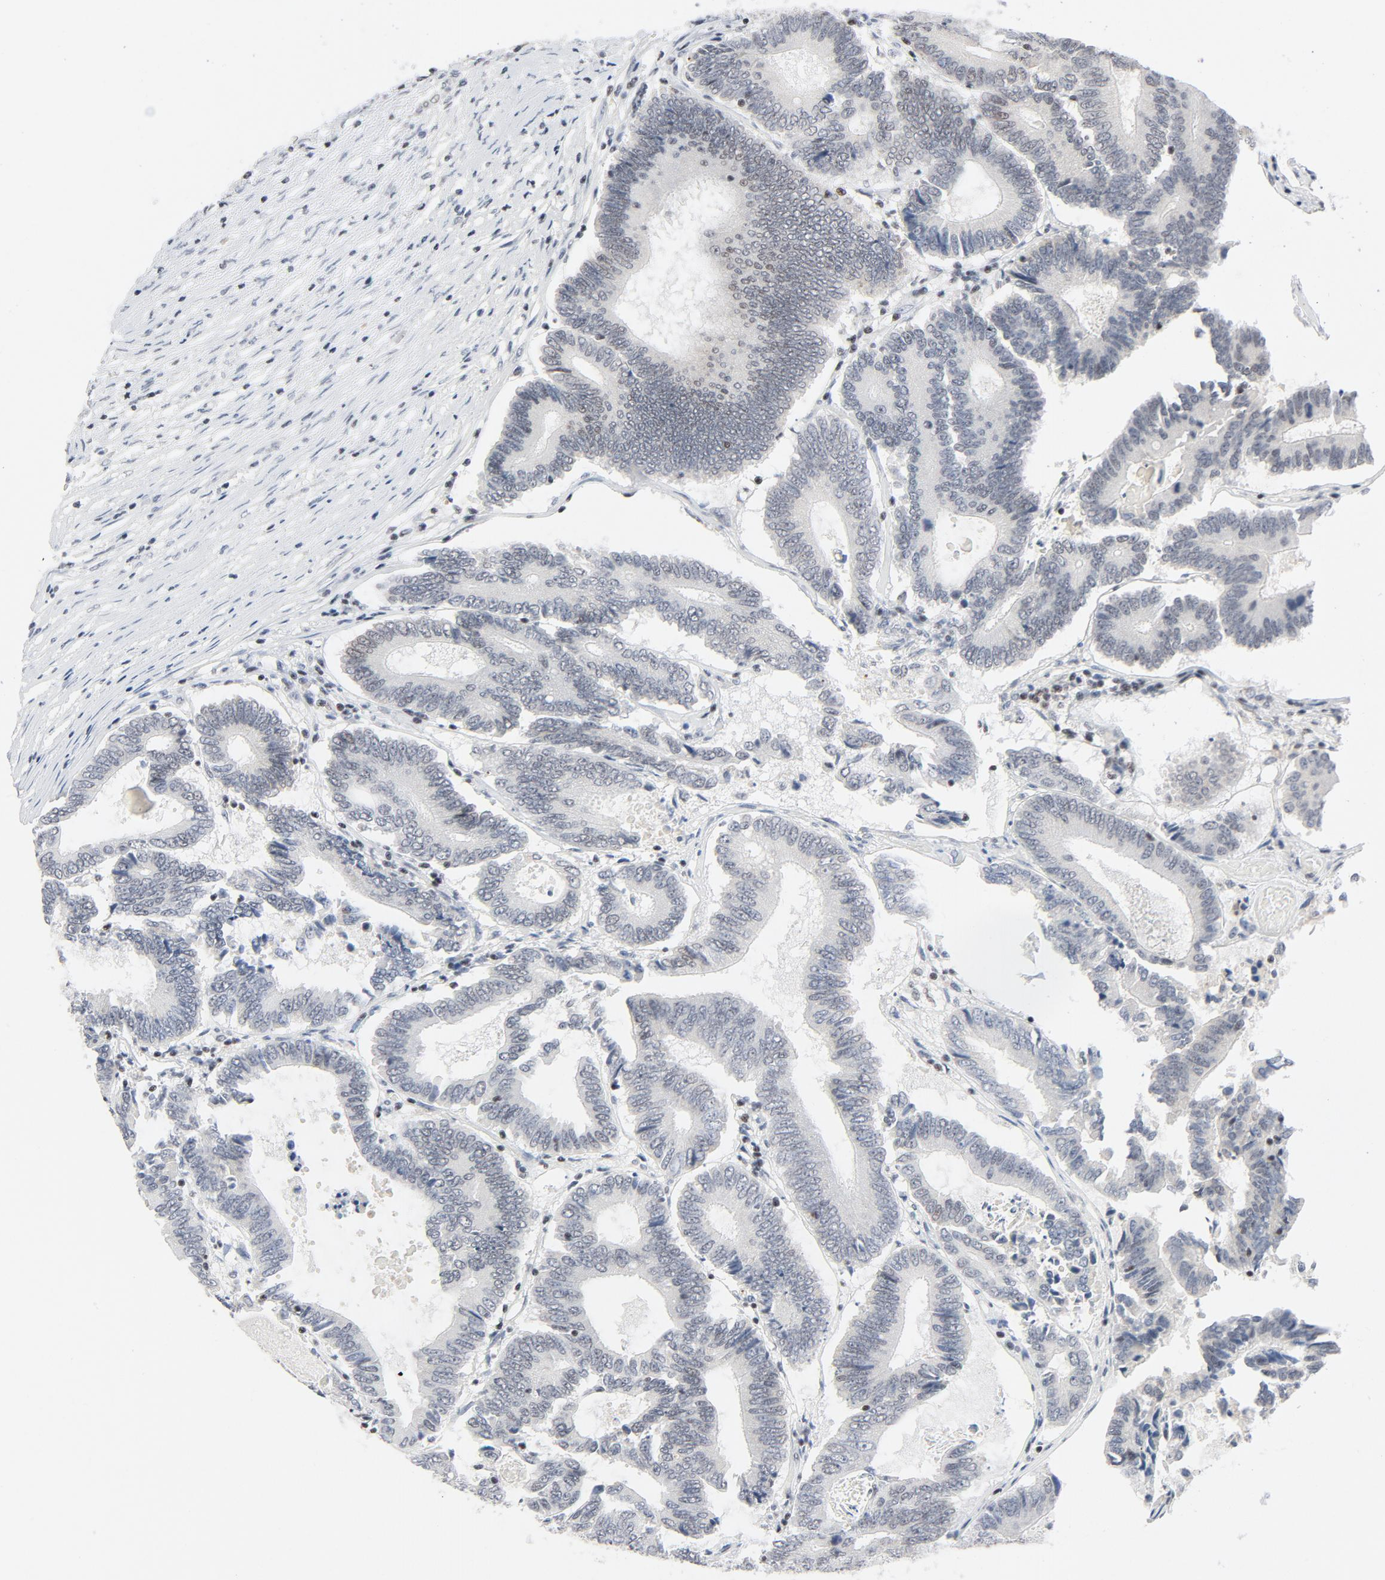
{"staining": {"intensity": "weak", "quantity": "<25%", "location": "nuclear"}, "tissue": "colorectal cancer", "cell_type": "Tumor cells", "image_type": "cancer", "snomed": [{"axis": "morphology", "description": "Normal tissue, NOS"}, {"axis": "morphology", "description": "Adenocarcinoma, NOS"}, {"axis": "topography", "description": "Colon"}], "caption": "Tumor cells are negative for protein expression in human colorectal cancer.", "gene": "GABPA", "patient": {"sex": "female", "age": 78}}